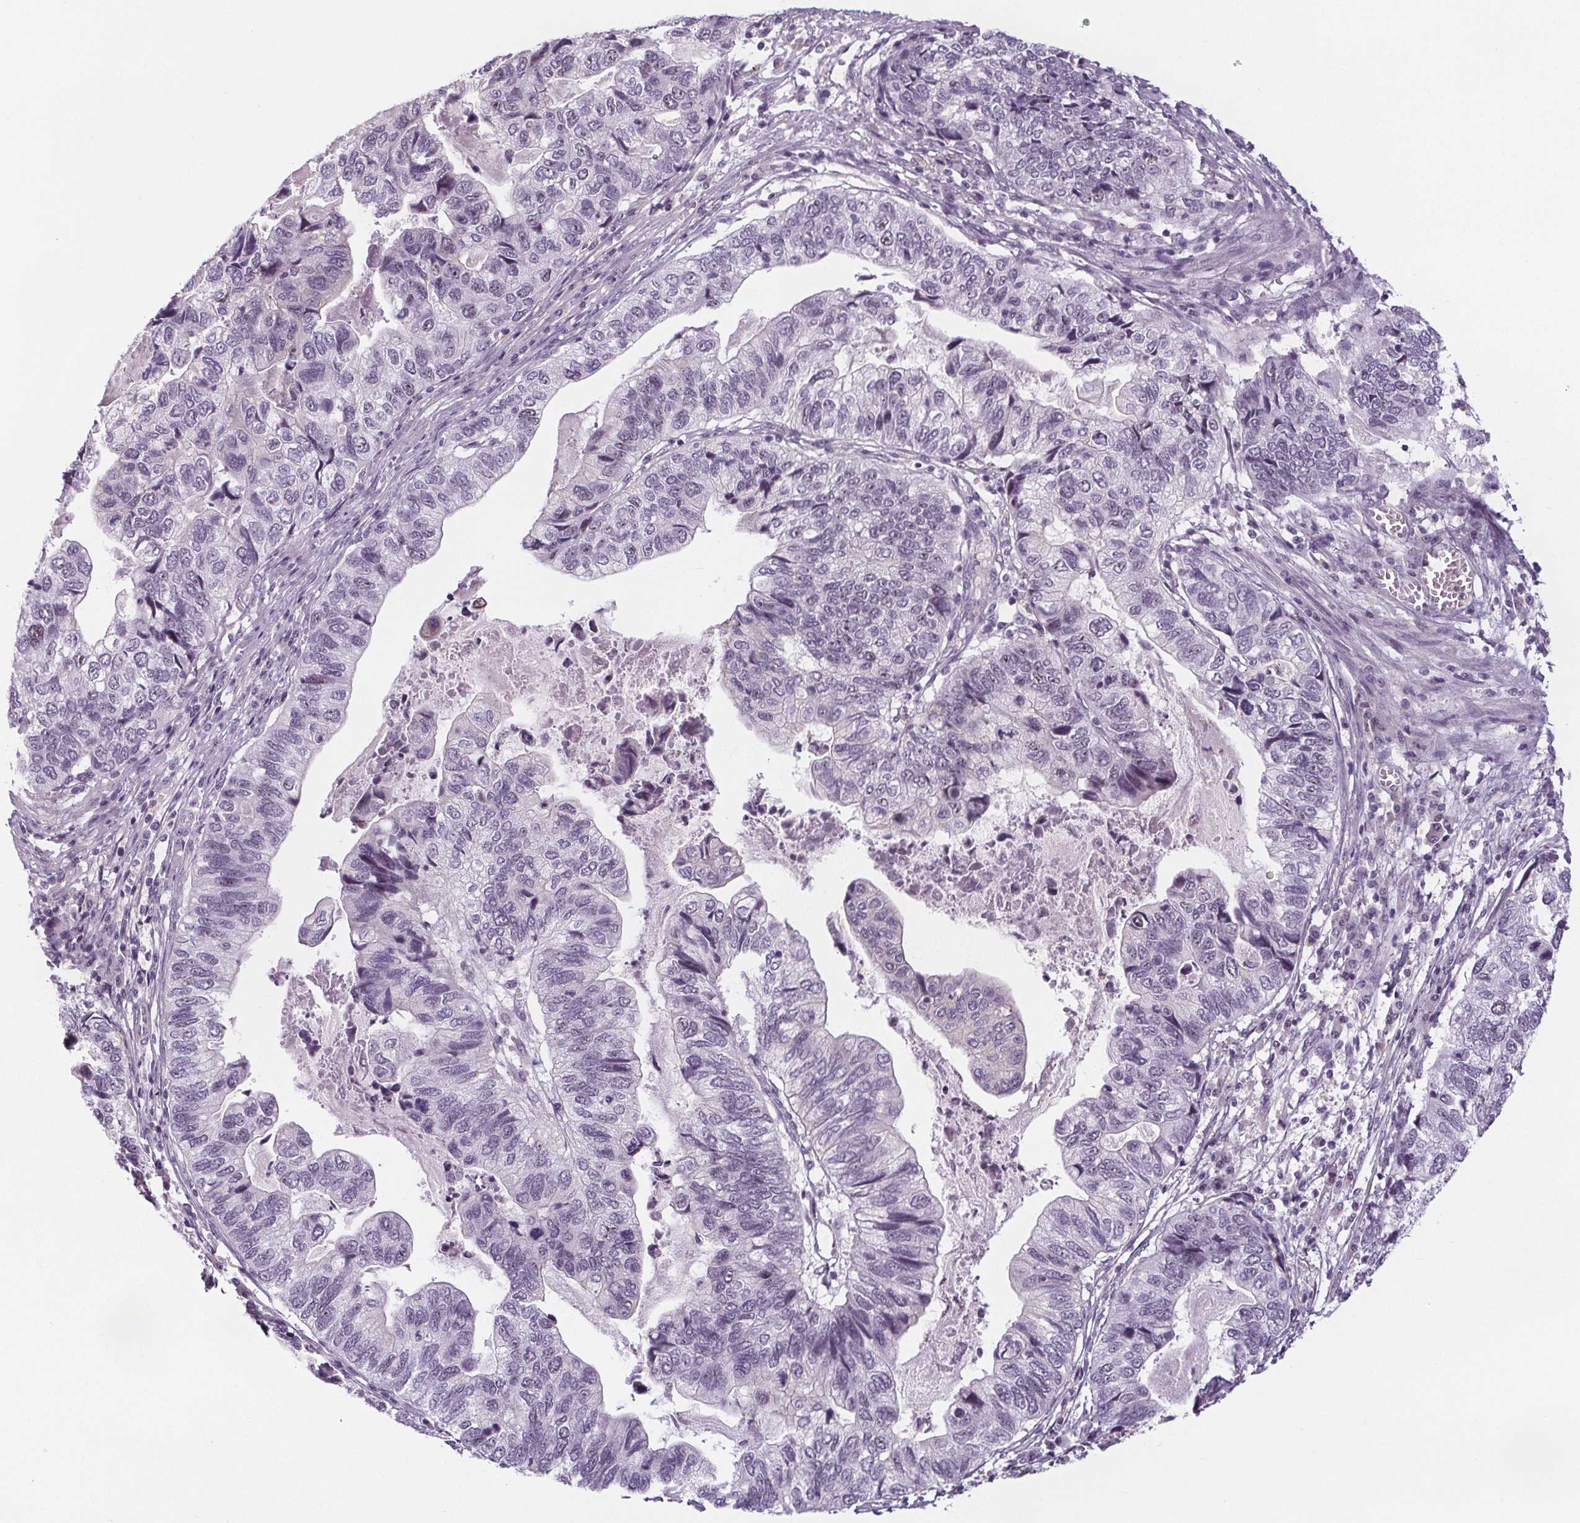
{"staining": {"intensity": "weak", "quantity": "<25%", "location": "nuclear"}, "tissue": "stomach cancer", "cell_type": "Tumor cells", "image_type": "cancer", "snomed": [{"axis": "morphology", "description": "Adenocarcinoma, NOS"}, {"axis": "topography", "description": "Stomach, upper"}], "caption": "The IHC photomicrograph has no significant staining in tumor cells of stomach cancer tissue.", "gene": "NOLC1", "patient": {"sex": "female", "age": 67}}